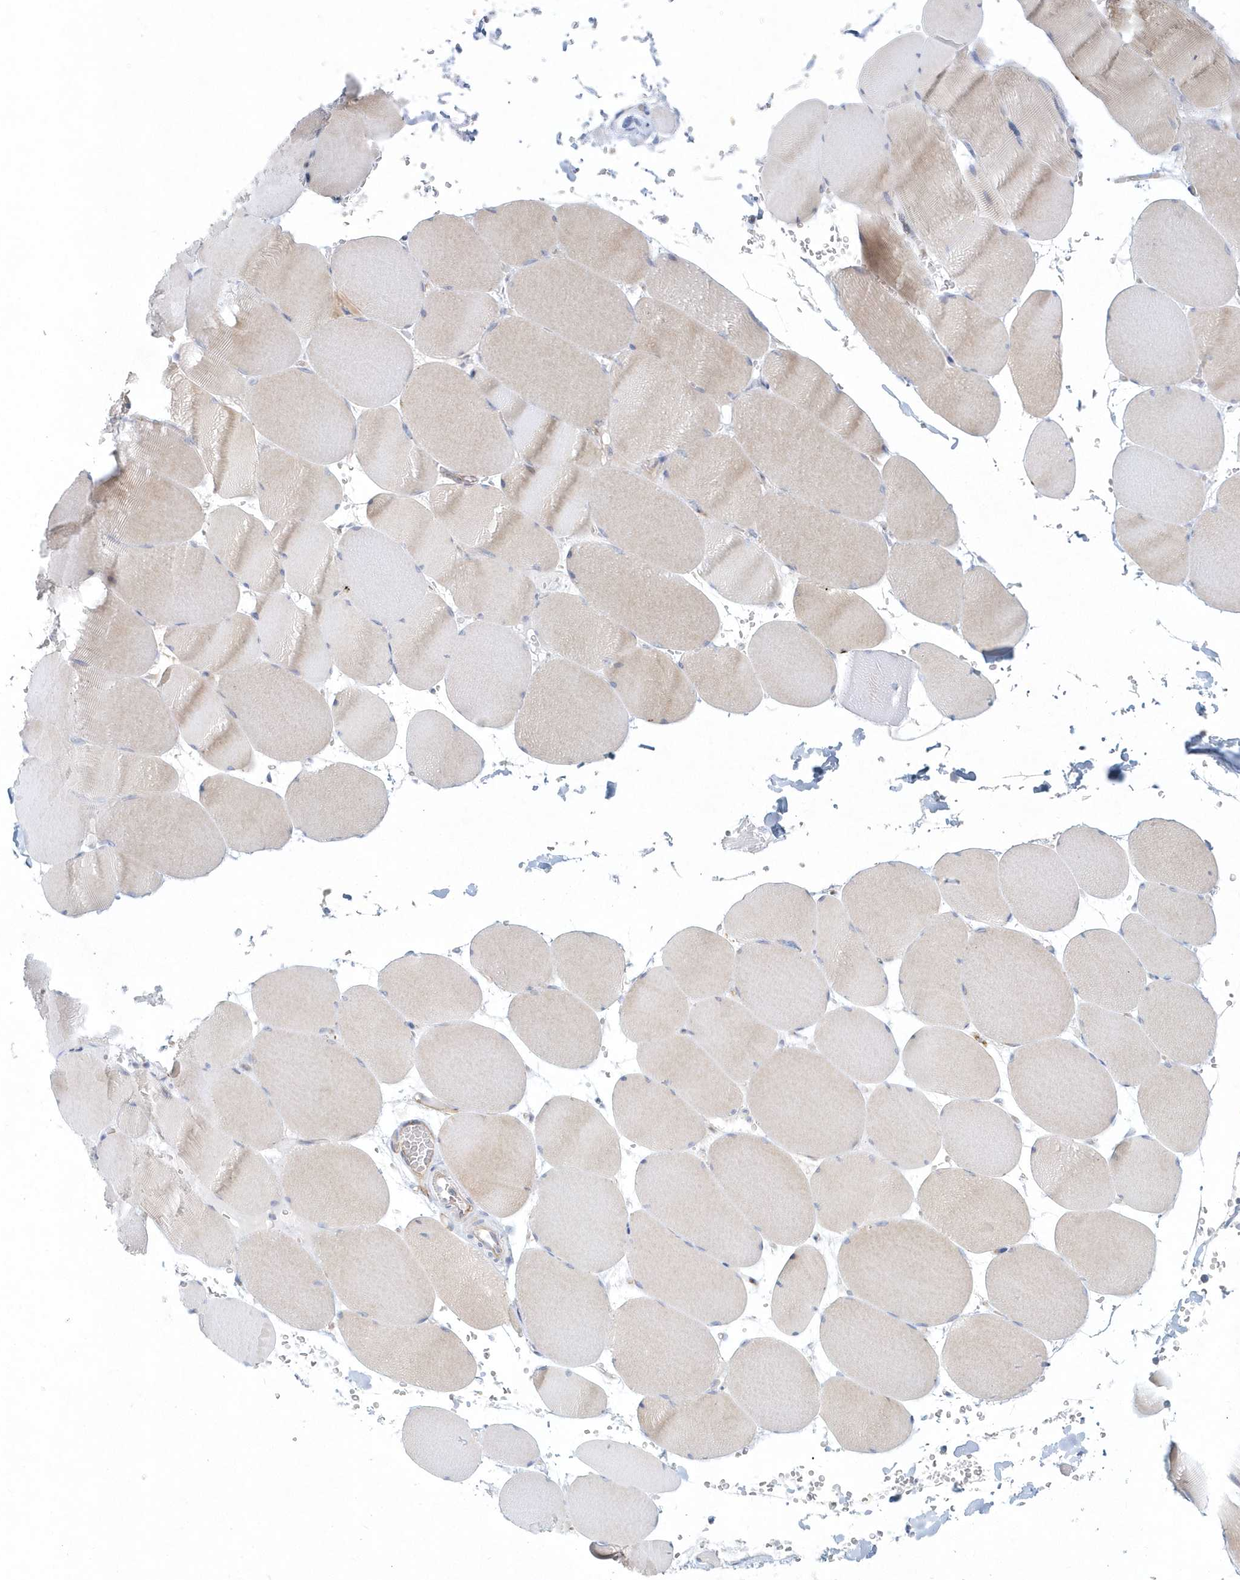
{"staining": {"intensity": "weak", "quantity": "25%-75%", "location": "cytoplasmic/membranous"}, "tissue": "skeletal muscle", "cell_type": "Myocytes", "image_type": "normal", "snomed": [{"axis": "morphology", "description": "Normal tissue, NOS"}, {"axis": "topography", "description": "Skeletal muscle"}, {"axis": "topography", "description": "Head-Neck"}], "caption": "Unremarkable skeletal muscle demonstrates weak cytoplasmic/membranous positivity in about 25%-75% of myocytes.", "gene": "DNAH1", "patient": {"sex": "male", "age": 66}}